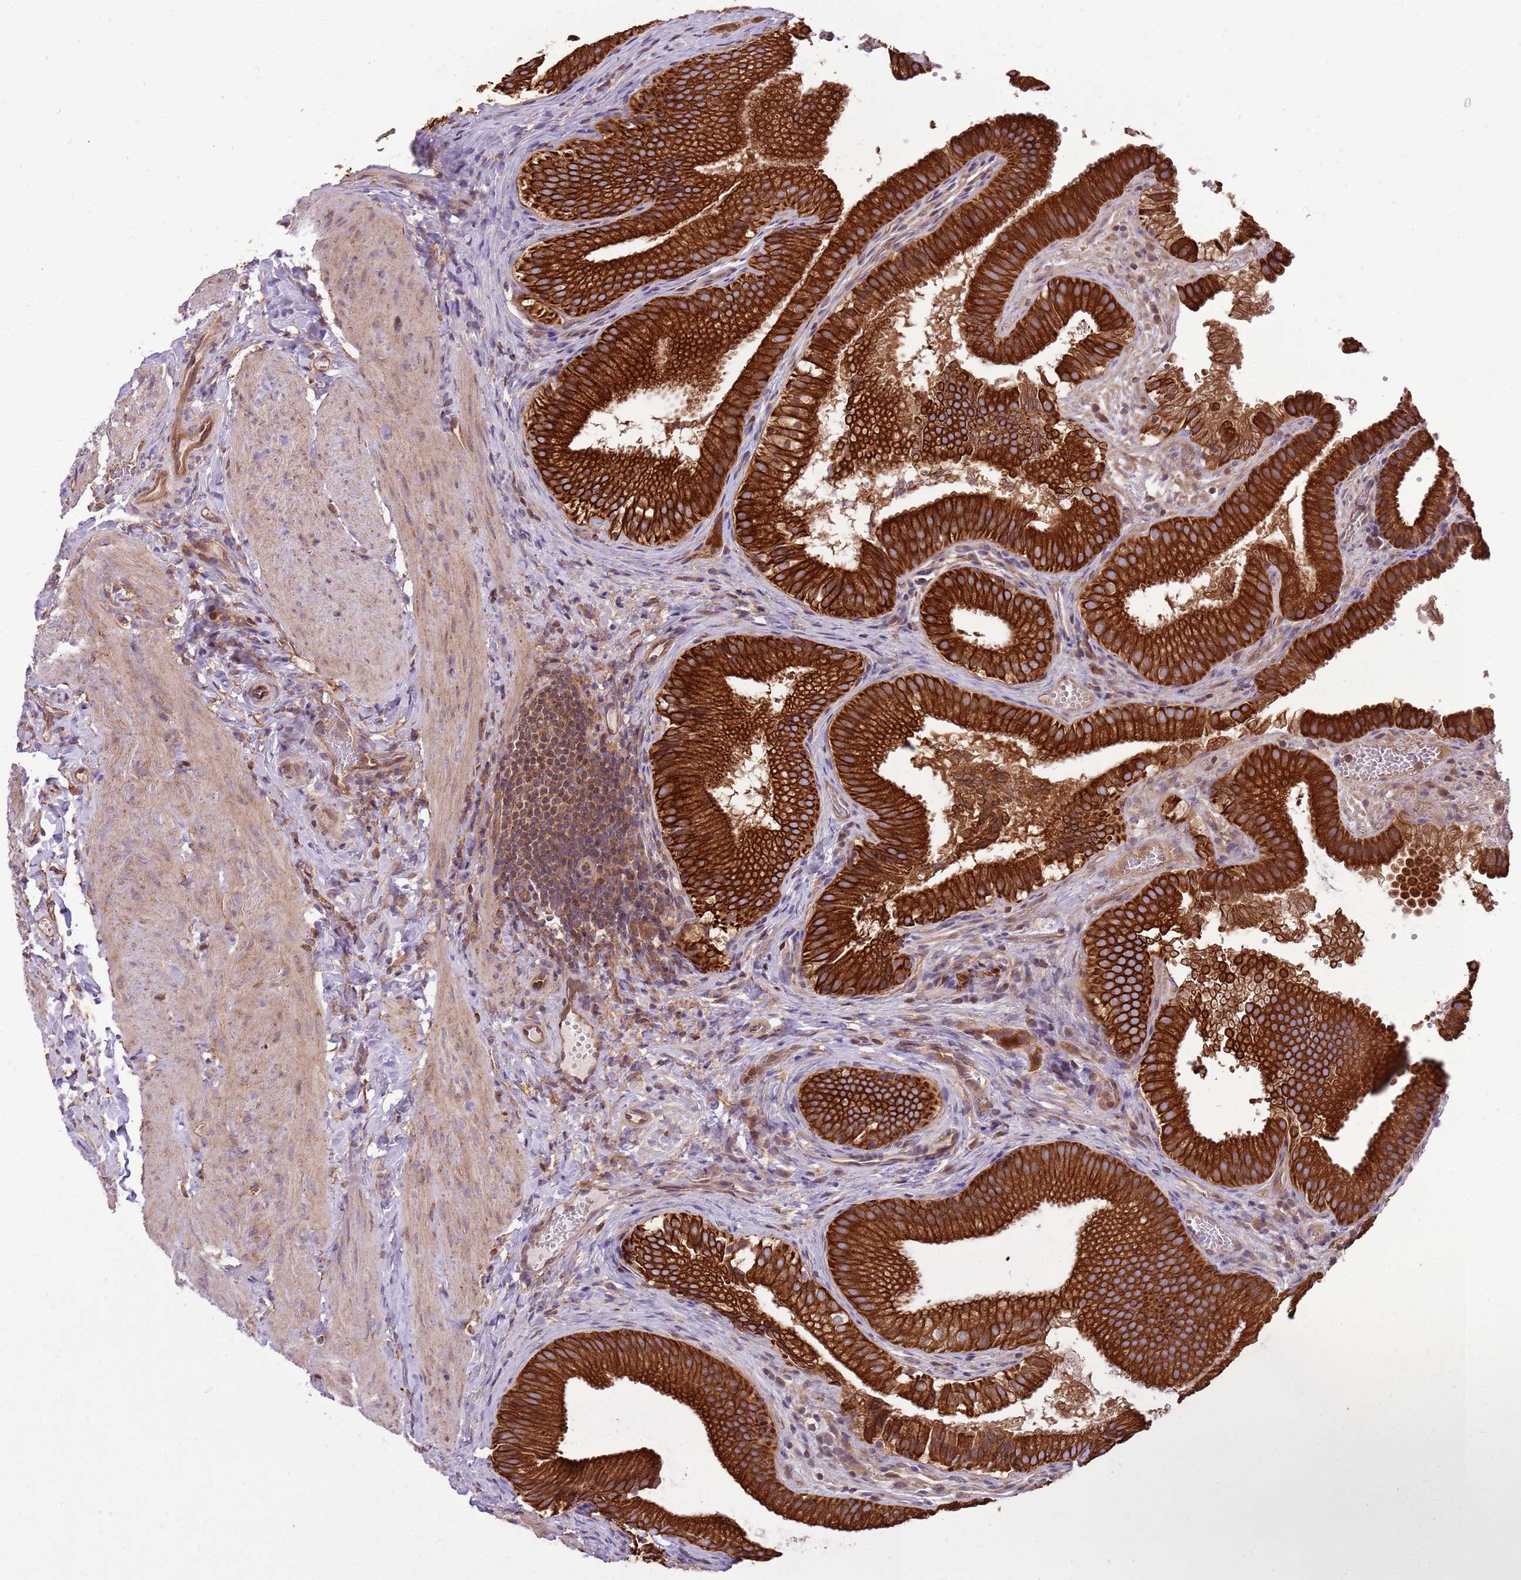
{"staining": {"intensity": "strong", "quantity": ">75%", "location": "cytoplasmic/membranous"}, "tissue": "gallbladder", "cell_type": "Glandular cells", "image_type": "normal", "snomed": [{"axis": "morphology", "description": "Normal tissue, NOS"}, {"axis": "topography", "description": "Gallbladder"}], "caption": "IHC staining of unremarkable gallbladder, which shows high levels of strong cytoplasmic/membranous staining in about >75% of glandular cells indicating strong cytoplasmic/membranous protein staining. The staining was performed using DAB (3,3'-diaminobenzidine) (brown) for protein detection and nuclei were counterstained in hematoxylin (blue).", "gene": "WASHC4", "patient": {"sex": "female", "age": 30}}